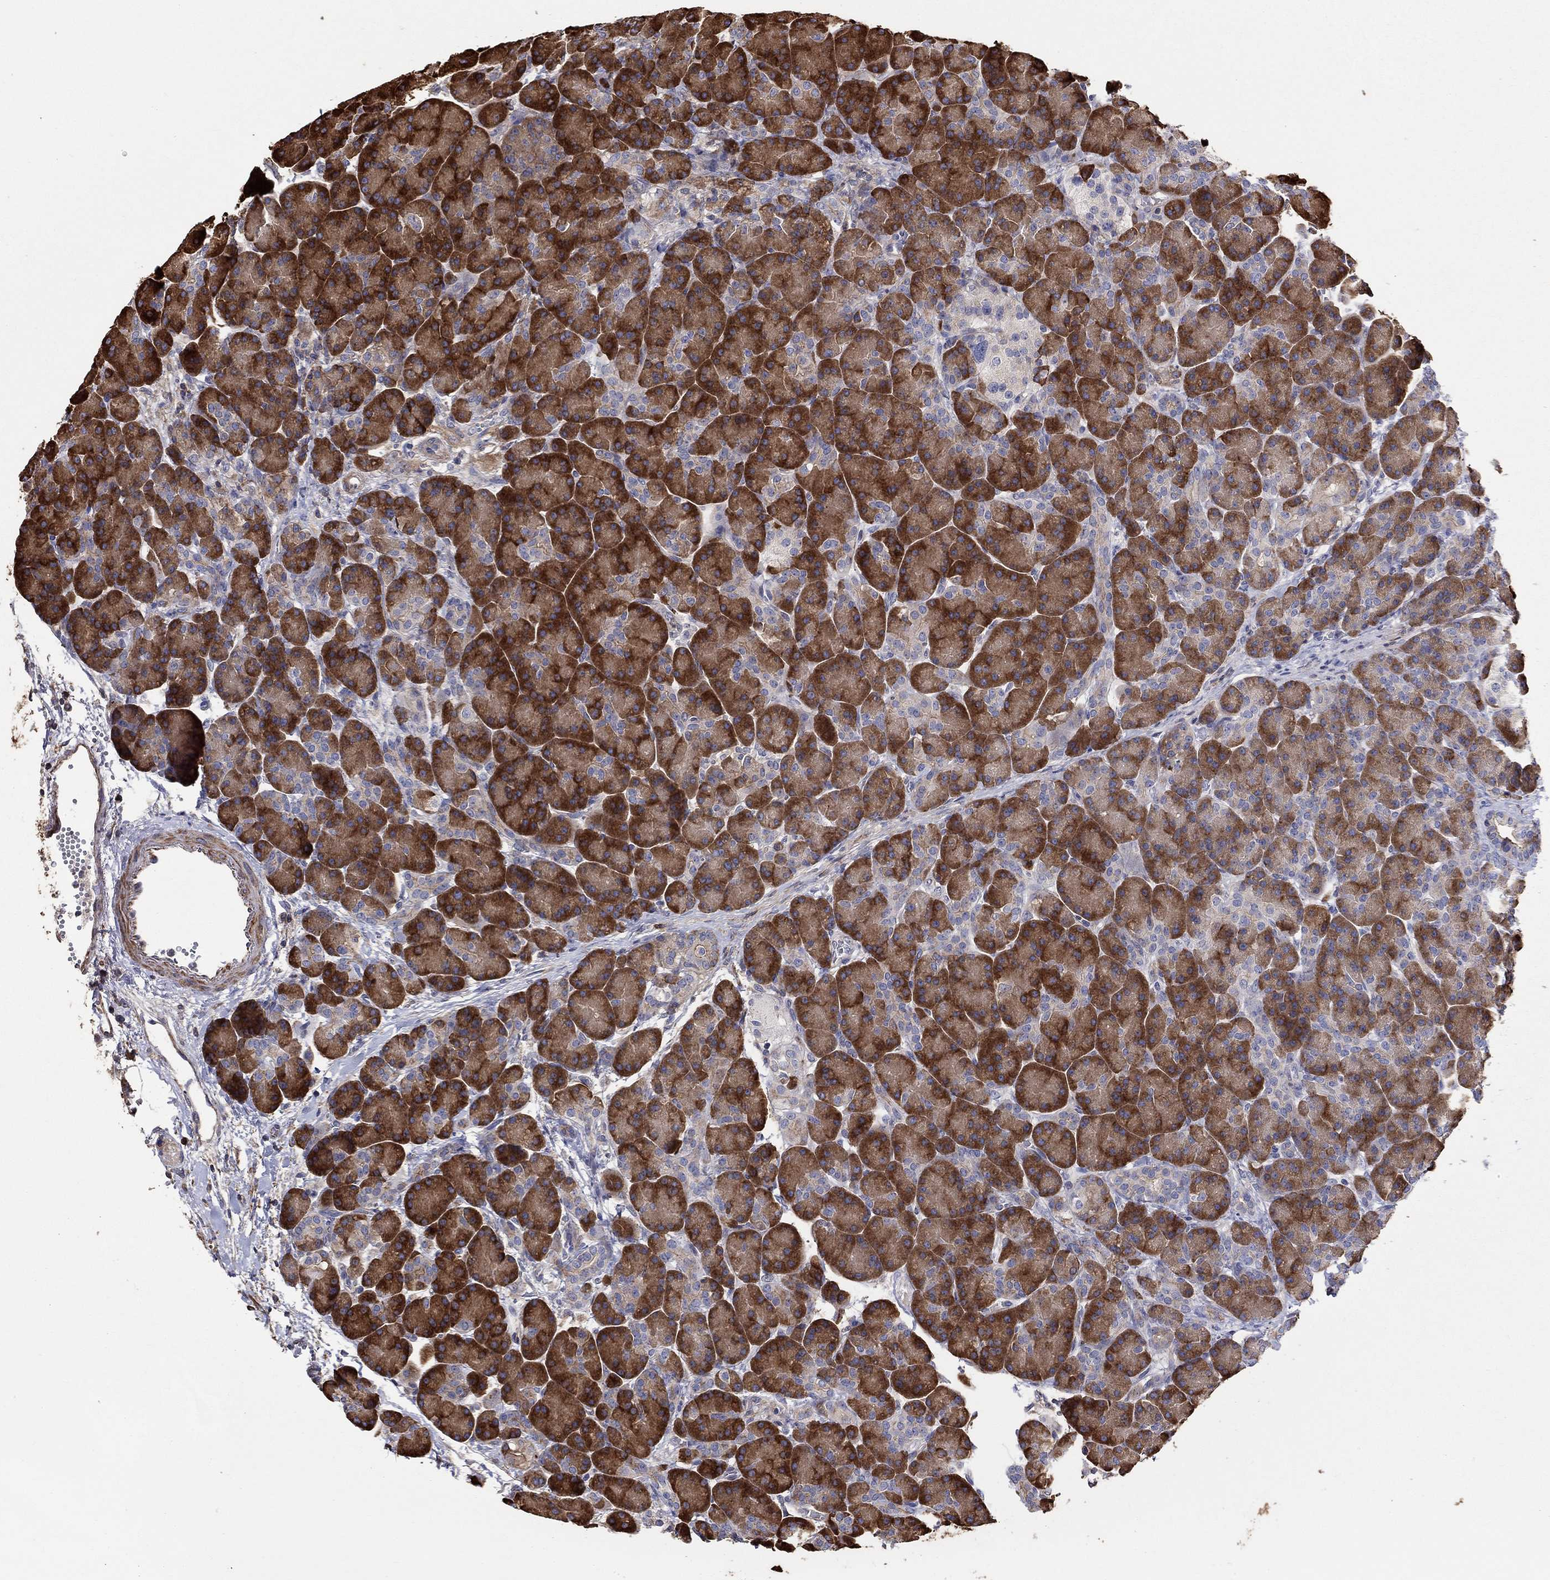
{"staining": {"intensity": "strong", "quantity": ">75%", "location": "cytoplasmic/membranous"}, "tissue": "pancreas", "cell_type": "Exocrine glandular cells", "image_type": "normal", "snomed": [{"axis": "morphology", "description": "Normal tissue, NOS"}, {"axis": "topography", "description": "Pancreas"}], "caption": "The immunohistochemical stain highlights strong cytoplasmic/membranous expression in exocrine glandular cells of benign pancreas. (IHC, brightfield microscopy, high magnification).", "gene": "NPHP1", "patient": {"sex": "female", "age": 63}}